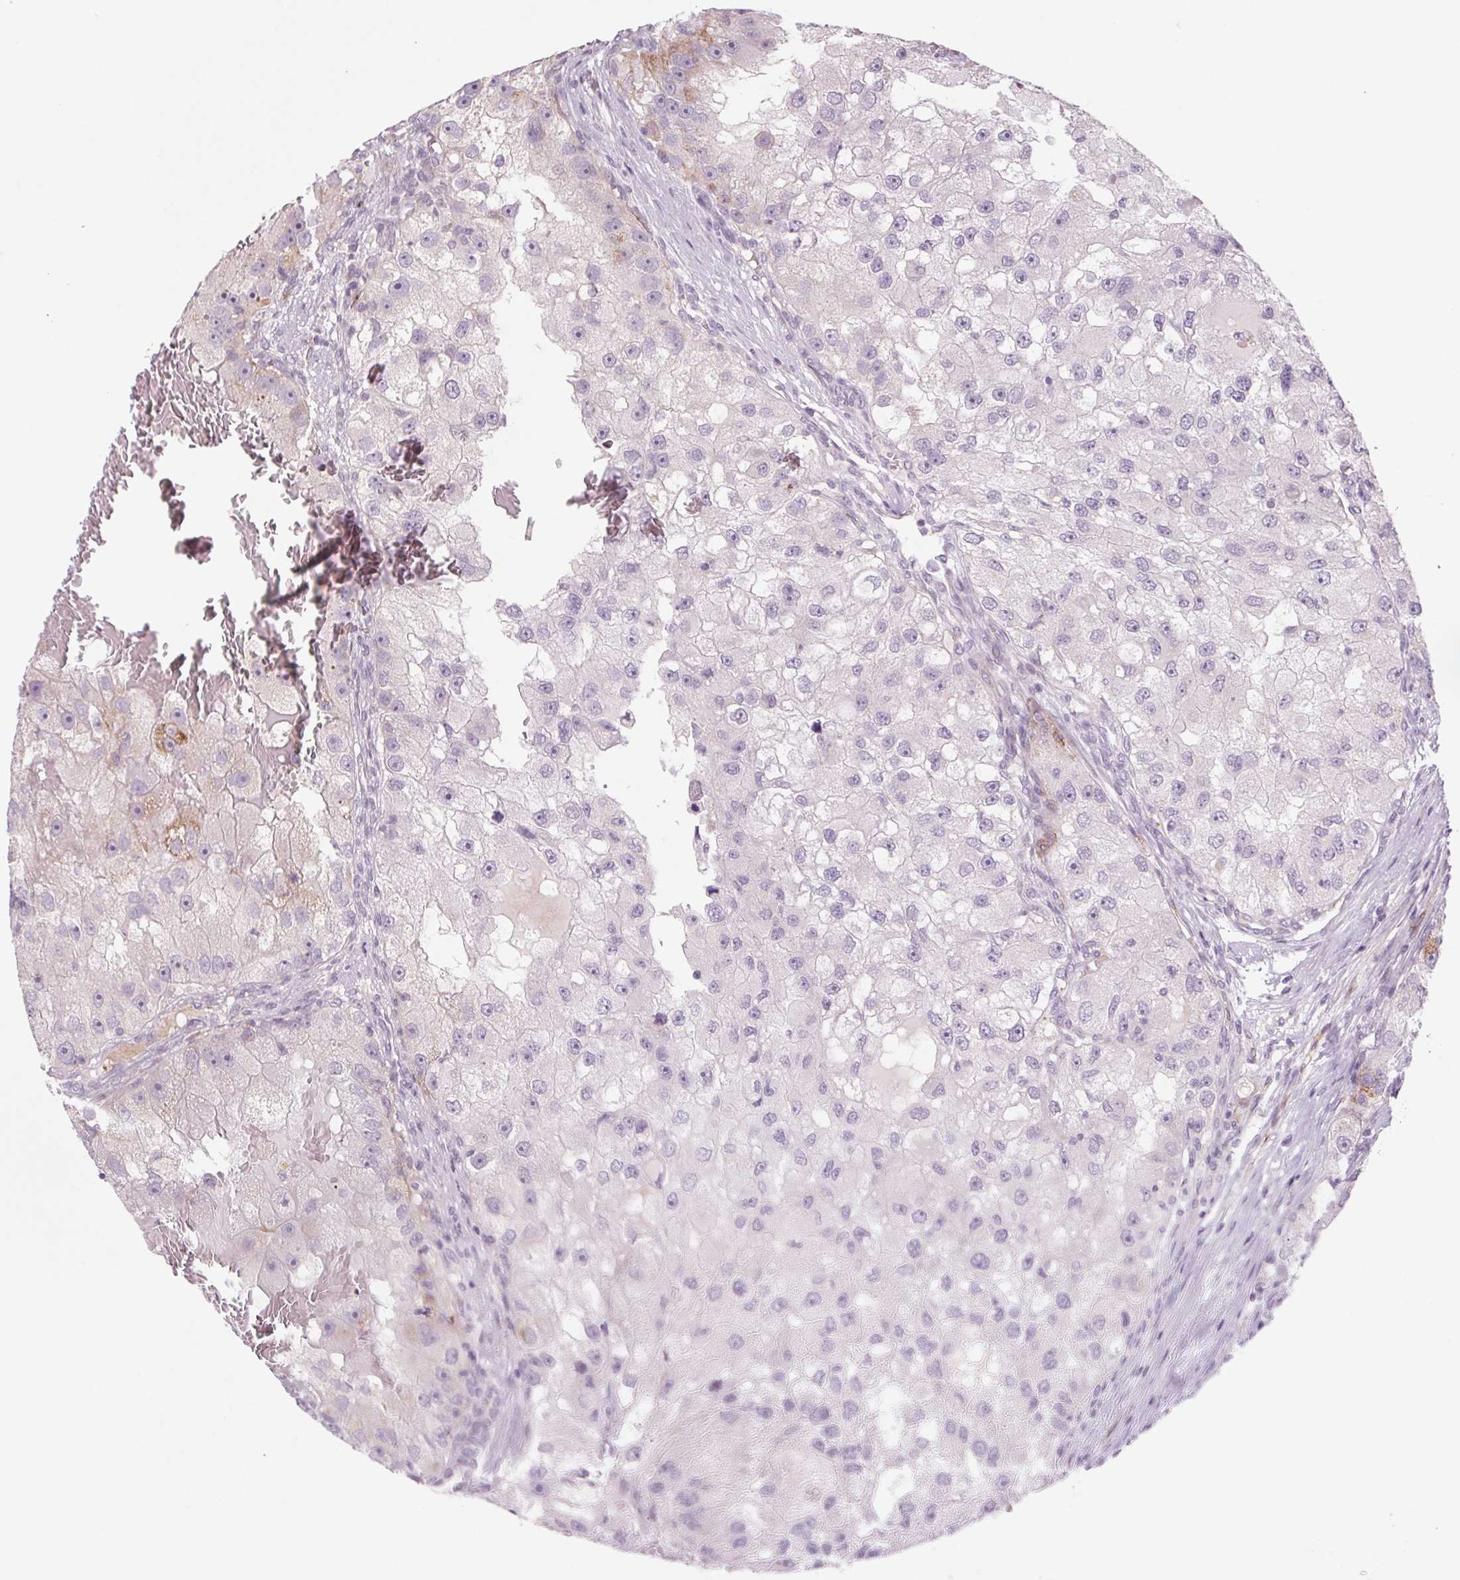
{"staining": {"intensity": "negative", "quantity": "none", "location": "none"}, "tissue": "renal cancer", "cell_type": "Tumor cells", "image_type": "cancer", "snomed": [{"axis": "morphology", "description": "Adenocarcinoma, NOS"}, {"axis": "topography", "description": "Kidney"}], "caption": "Immunohistochemical staining of renal cancer shows no significant positivity in tumor cells.", "gene": "MS4A13", "patient": {"sex": "male", "age": 63}}